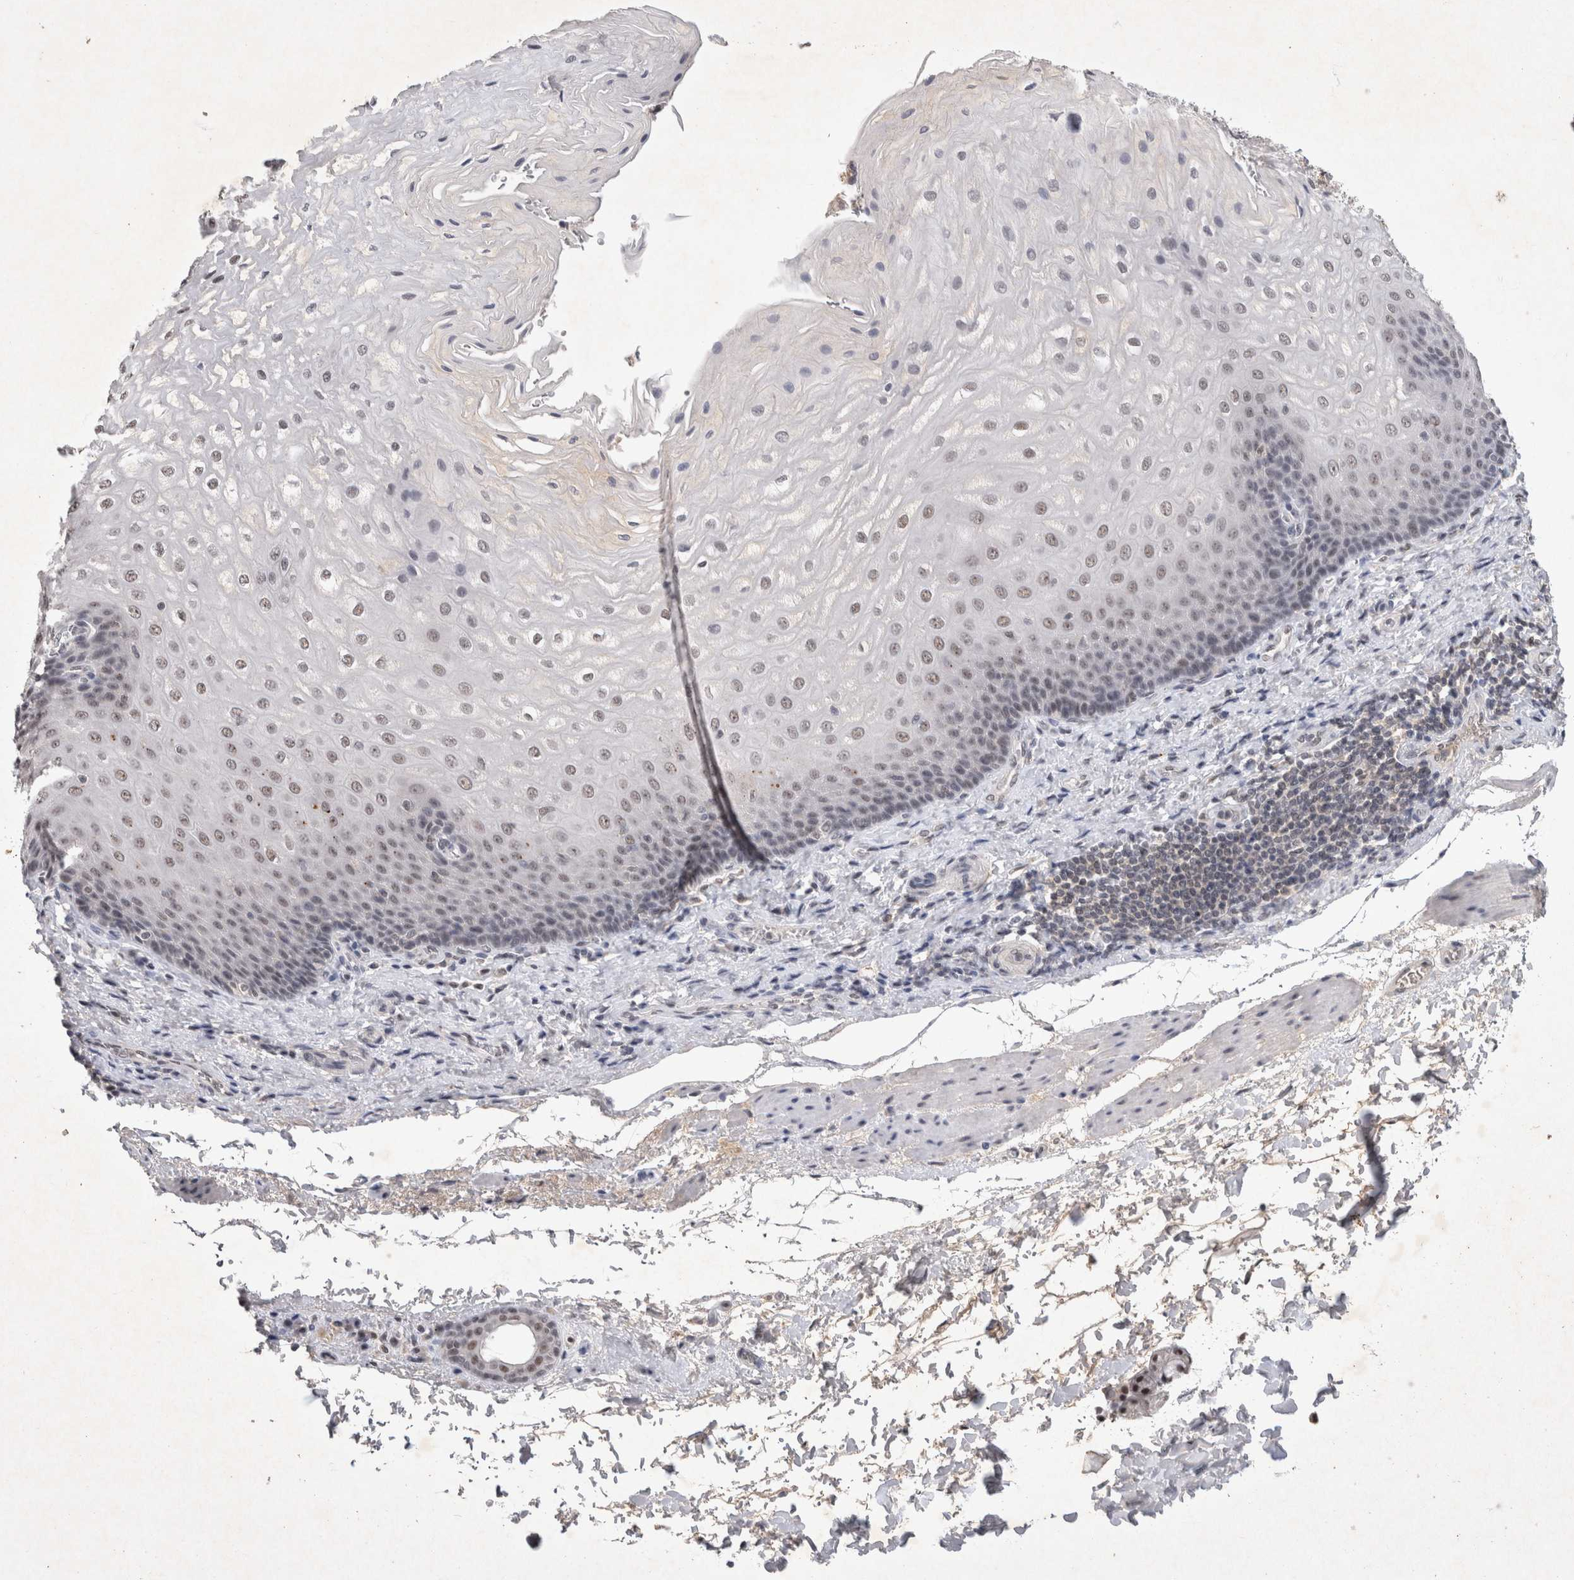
{"staining": {"intensity": "moderate", "quantity": "25%-75%", "location": "nuclear"}, "tissue": "esophagus", "cell_type": "Squamous epithelial cells", "image_type": "normal", "snomed": [{"axis": "morphology", "description": "Normal tissue, NOS"}, {"axis": "topography", "description": "Esophagus"}], "caption": "Protein expression analysis of unremarkable esophagus displays moderate nuclear positivity in about 25%-75% of squamous epithelial cells. The protein of interest is shown in brown color, while the nuclei are stained blue.", "gene": "XRCC5", "patient": {"sex": "male", "age": 54}}